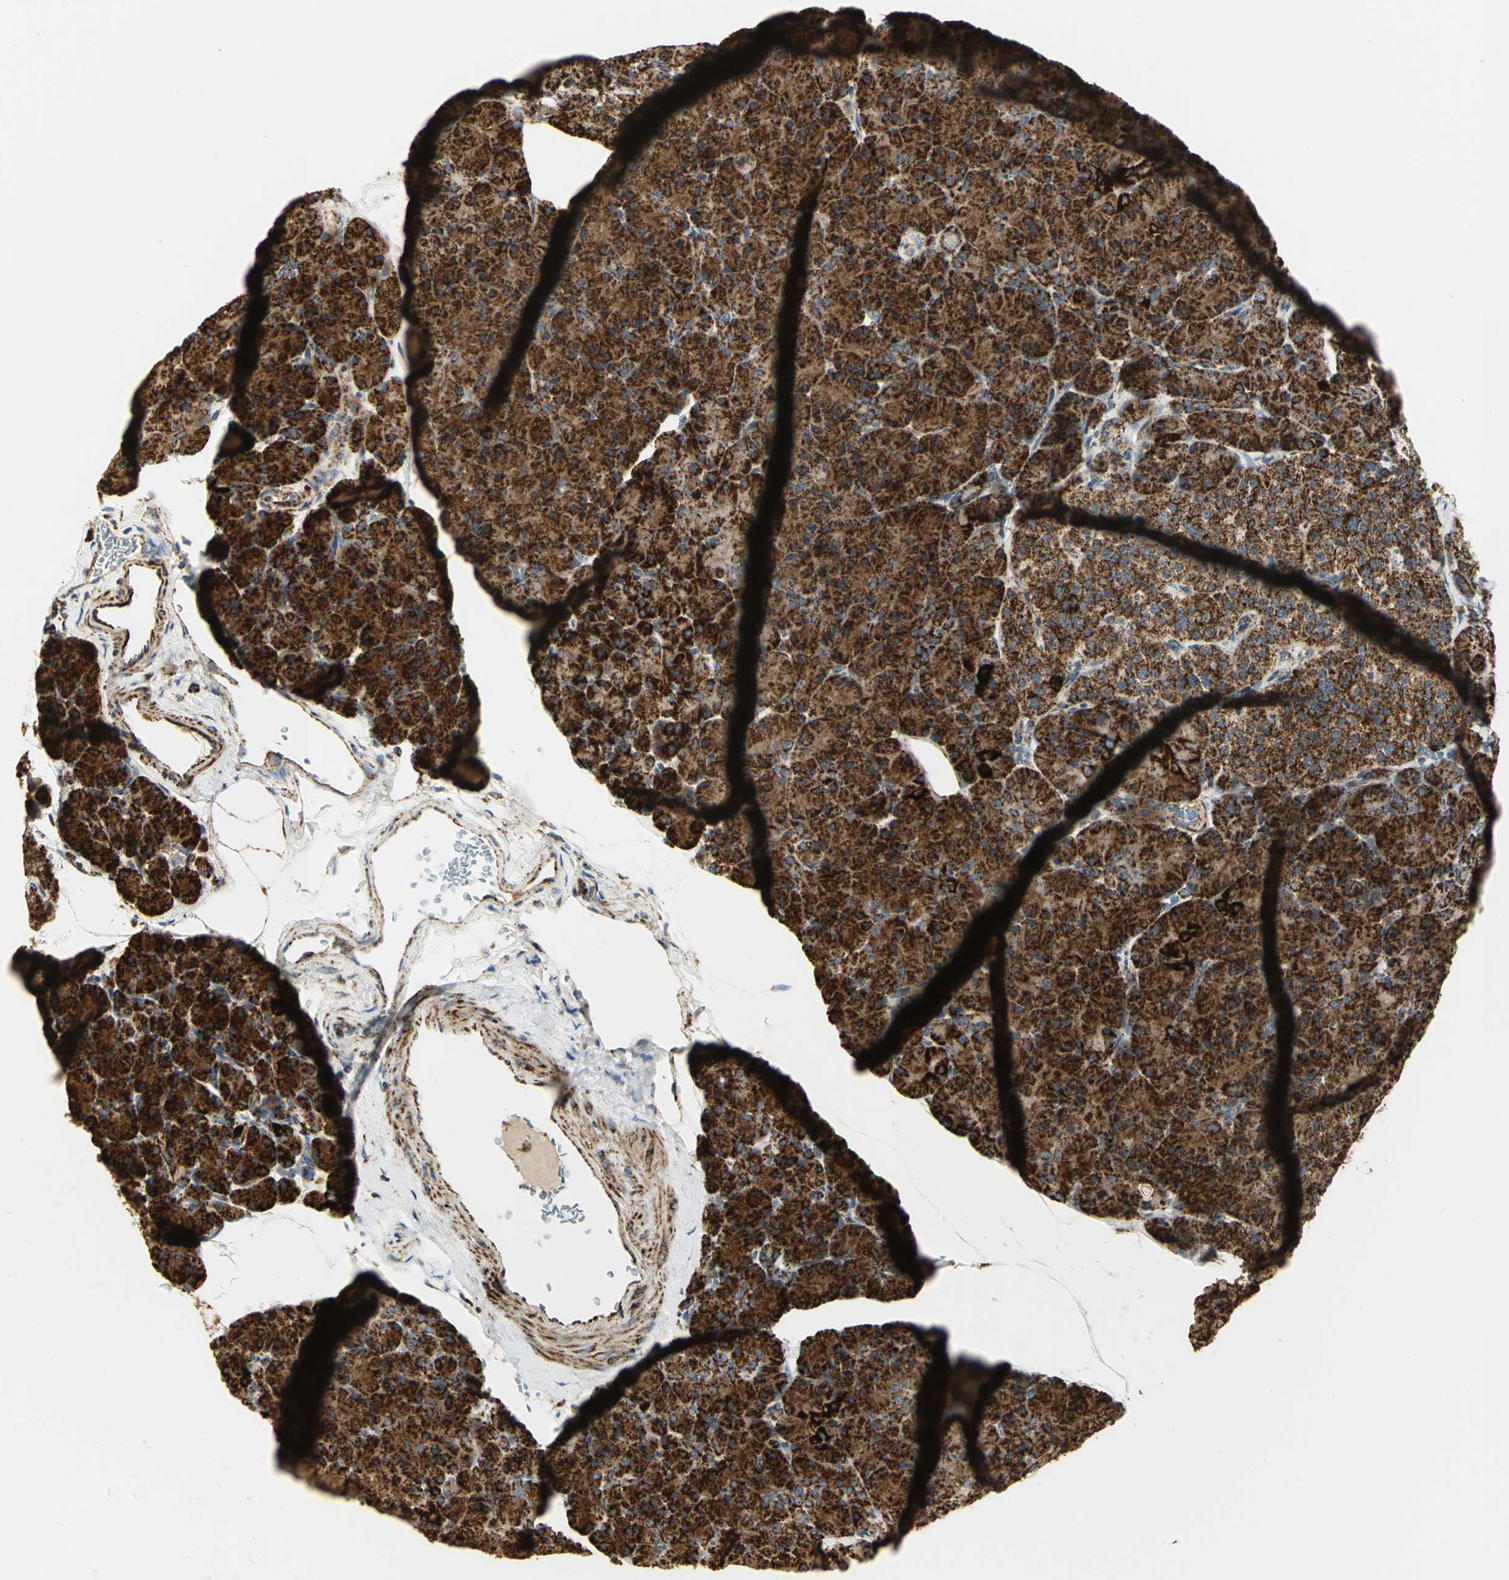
{"staining": {"intensity": "strong", "quantity": ">75%", "location": "cytoplasmic/membranous"}, "tissue": "pancreas", "cell_type": "Exocrine glandular cells", "image_type": "normal", "snomed": [{"axis": "morphology", "description": "Normal tissue, NOS"}, {"axis": "topography", "description": "Pancreas"}], "caption": "Pancreas stained for a protein shows strong cytoplasmic/membranous positivity in exocrine glandular cells.", "gene": "VDAC1", "patient": {"sex": "female", "age": 43}}